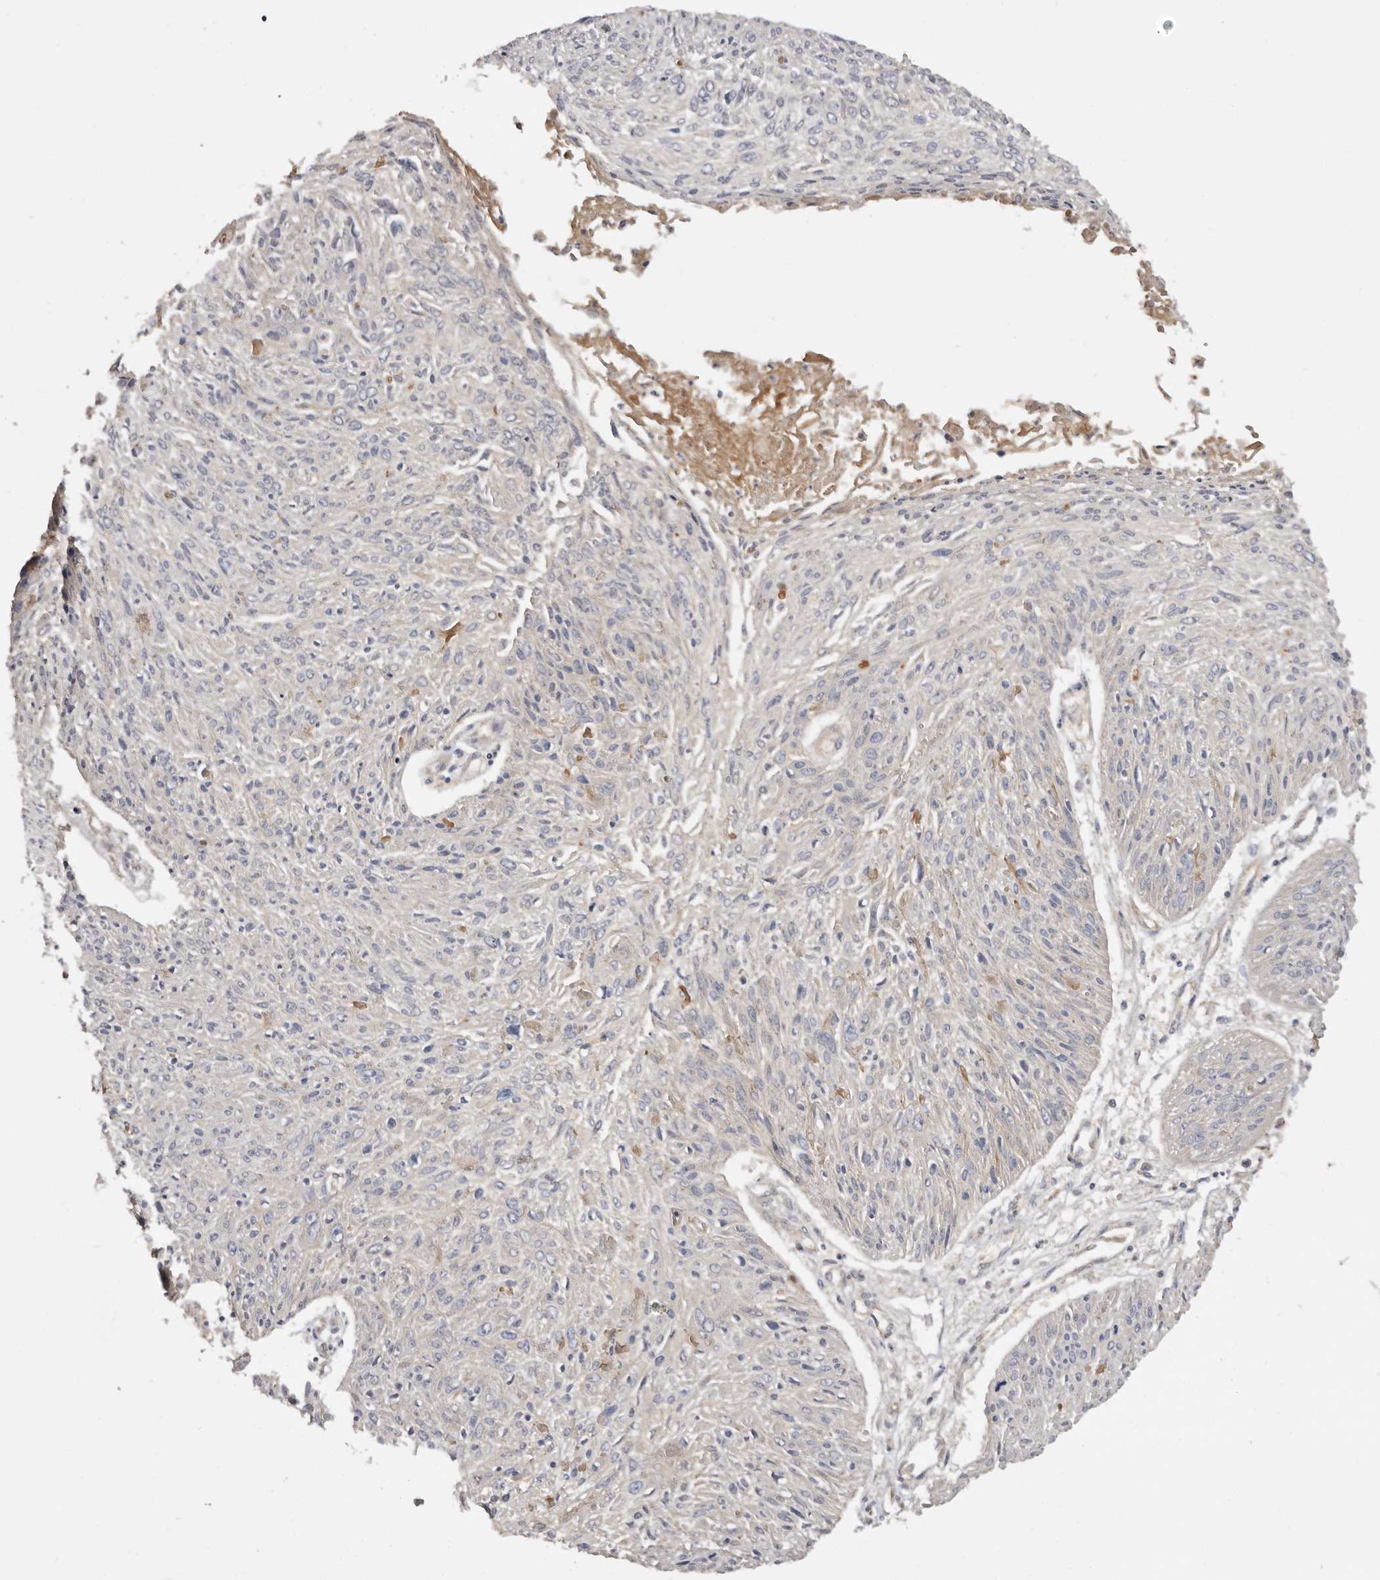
{"staining": {"intensity": "negative", "quantity": "none", "location": "none"}, "tissue": "cervical cancer", "cell_type": "Tumor cells", "image_type": "cancer", "snomed": [{"axis": "morphology", "description": "Squamous cell carcinoma, NOS"}, {"axis": "topography", "description": "Cervix"}], "caption": "The histopathology image shows no significant expression in tumor cells of cervical squamous cell carcinoma.", "gene": "INKA2", "patient": {"sex": "female", "age": 51}}